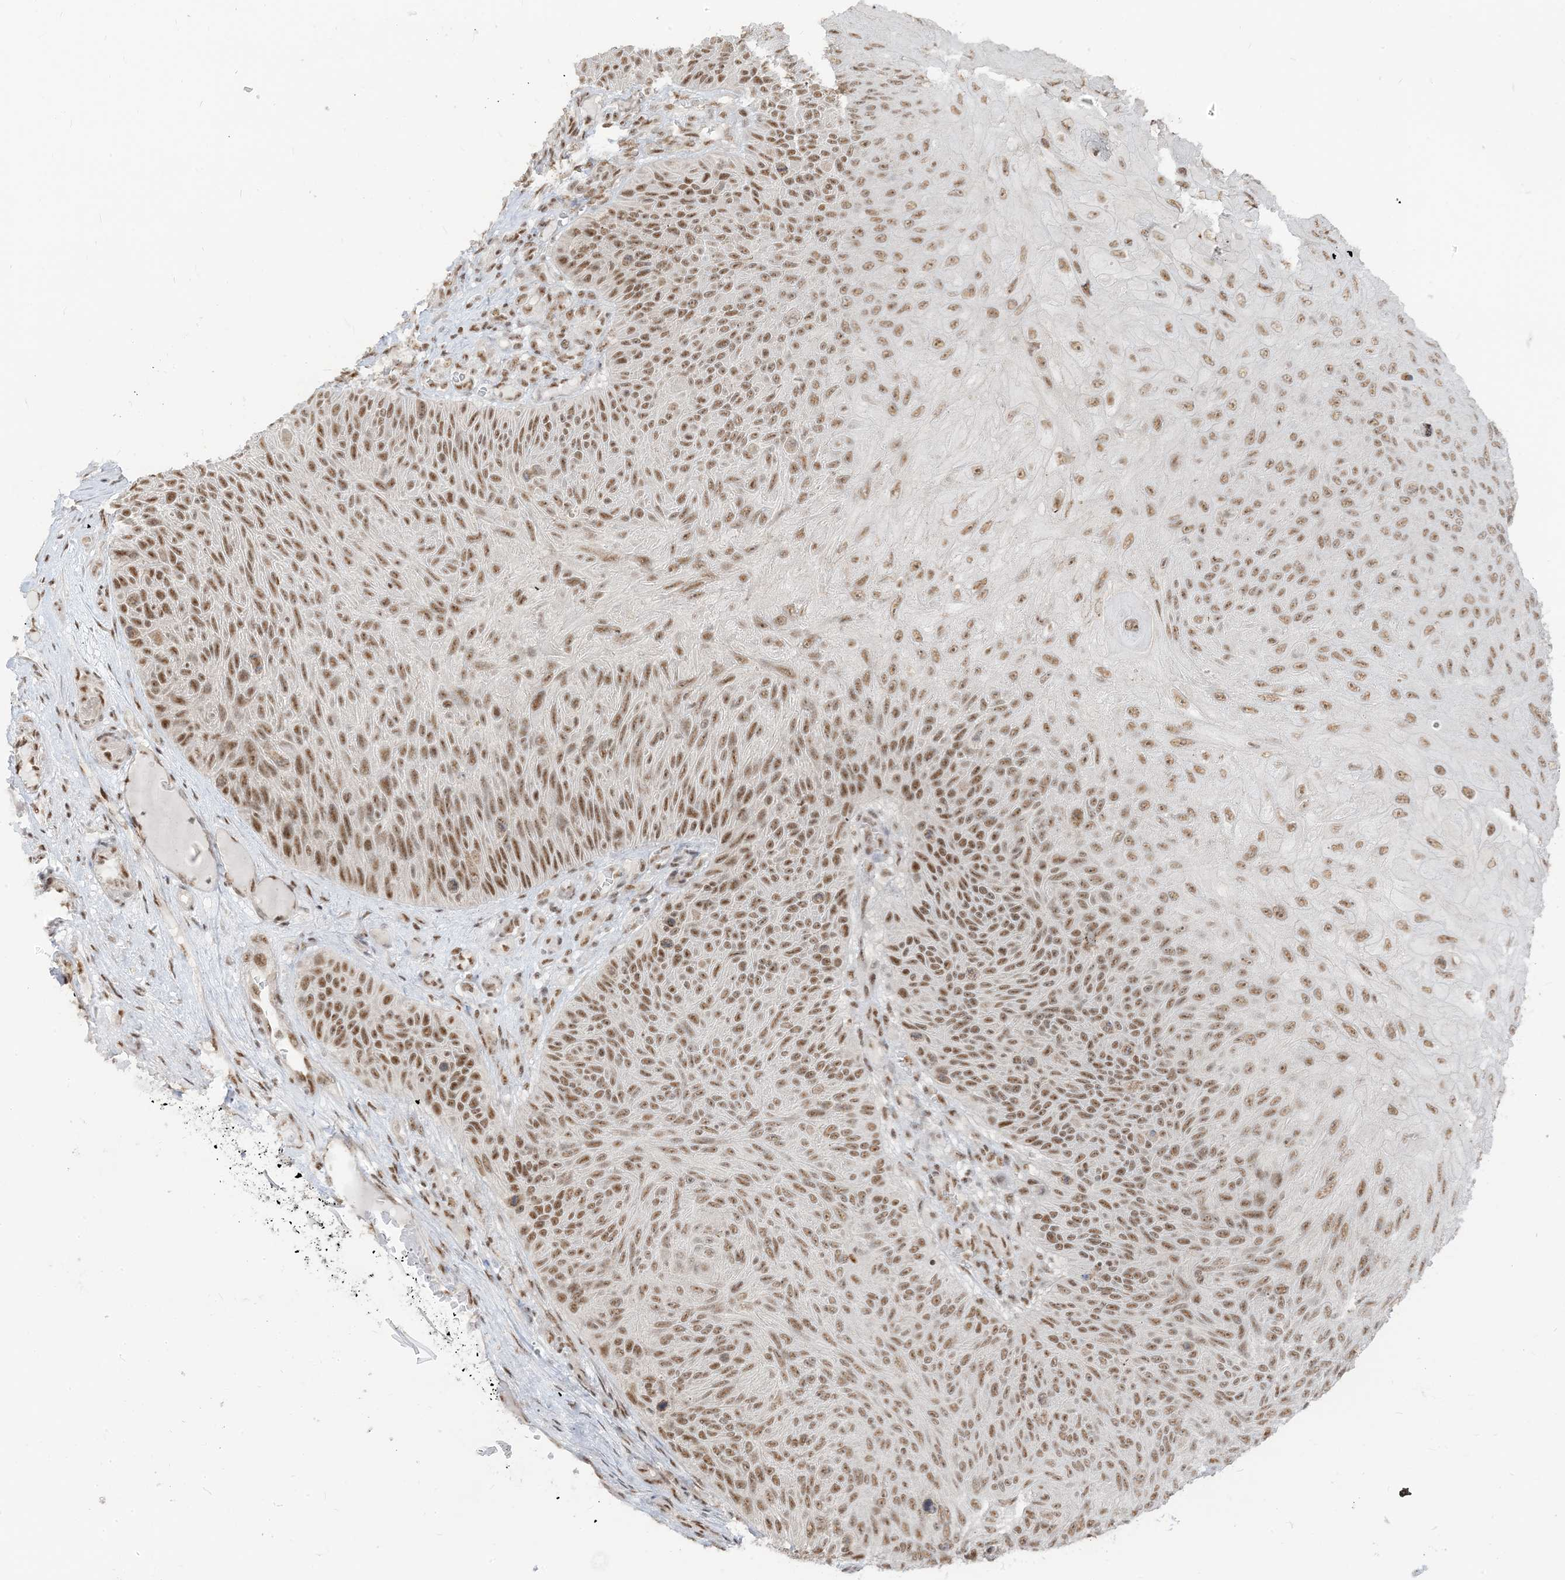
{"staining": {"intensity": "moderate", "quantity": ">75%", "location": "nuclear"}, "tissue": "skin cancer", "cell_type": "Tumor cells", "image_type": "cancer", "snomed": [{"axis": "morphology", "description": "Squamous cell carcinoma, NOS"}, {"axis": "topography", "description": "Skin"}], "caption": "Immunohistochemistry photomicrograph of squamous cell carcinoma (skin) stained for a protein (brown), which shows medium levels of moderate nuclear expression in about >75% of tumor cells.", "gene": "ARGLU1", "patient": {"sex": "female", "age": 88}}